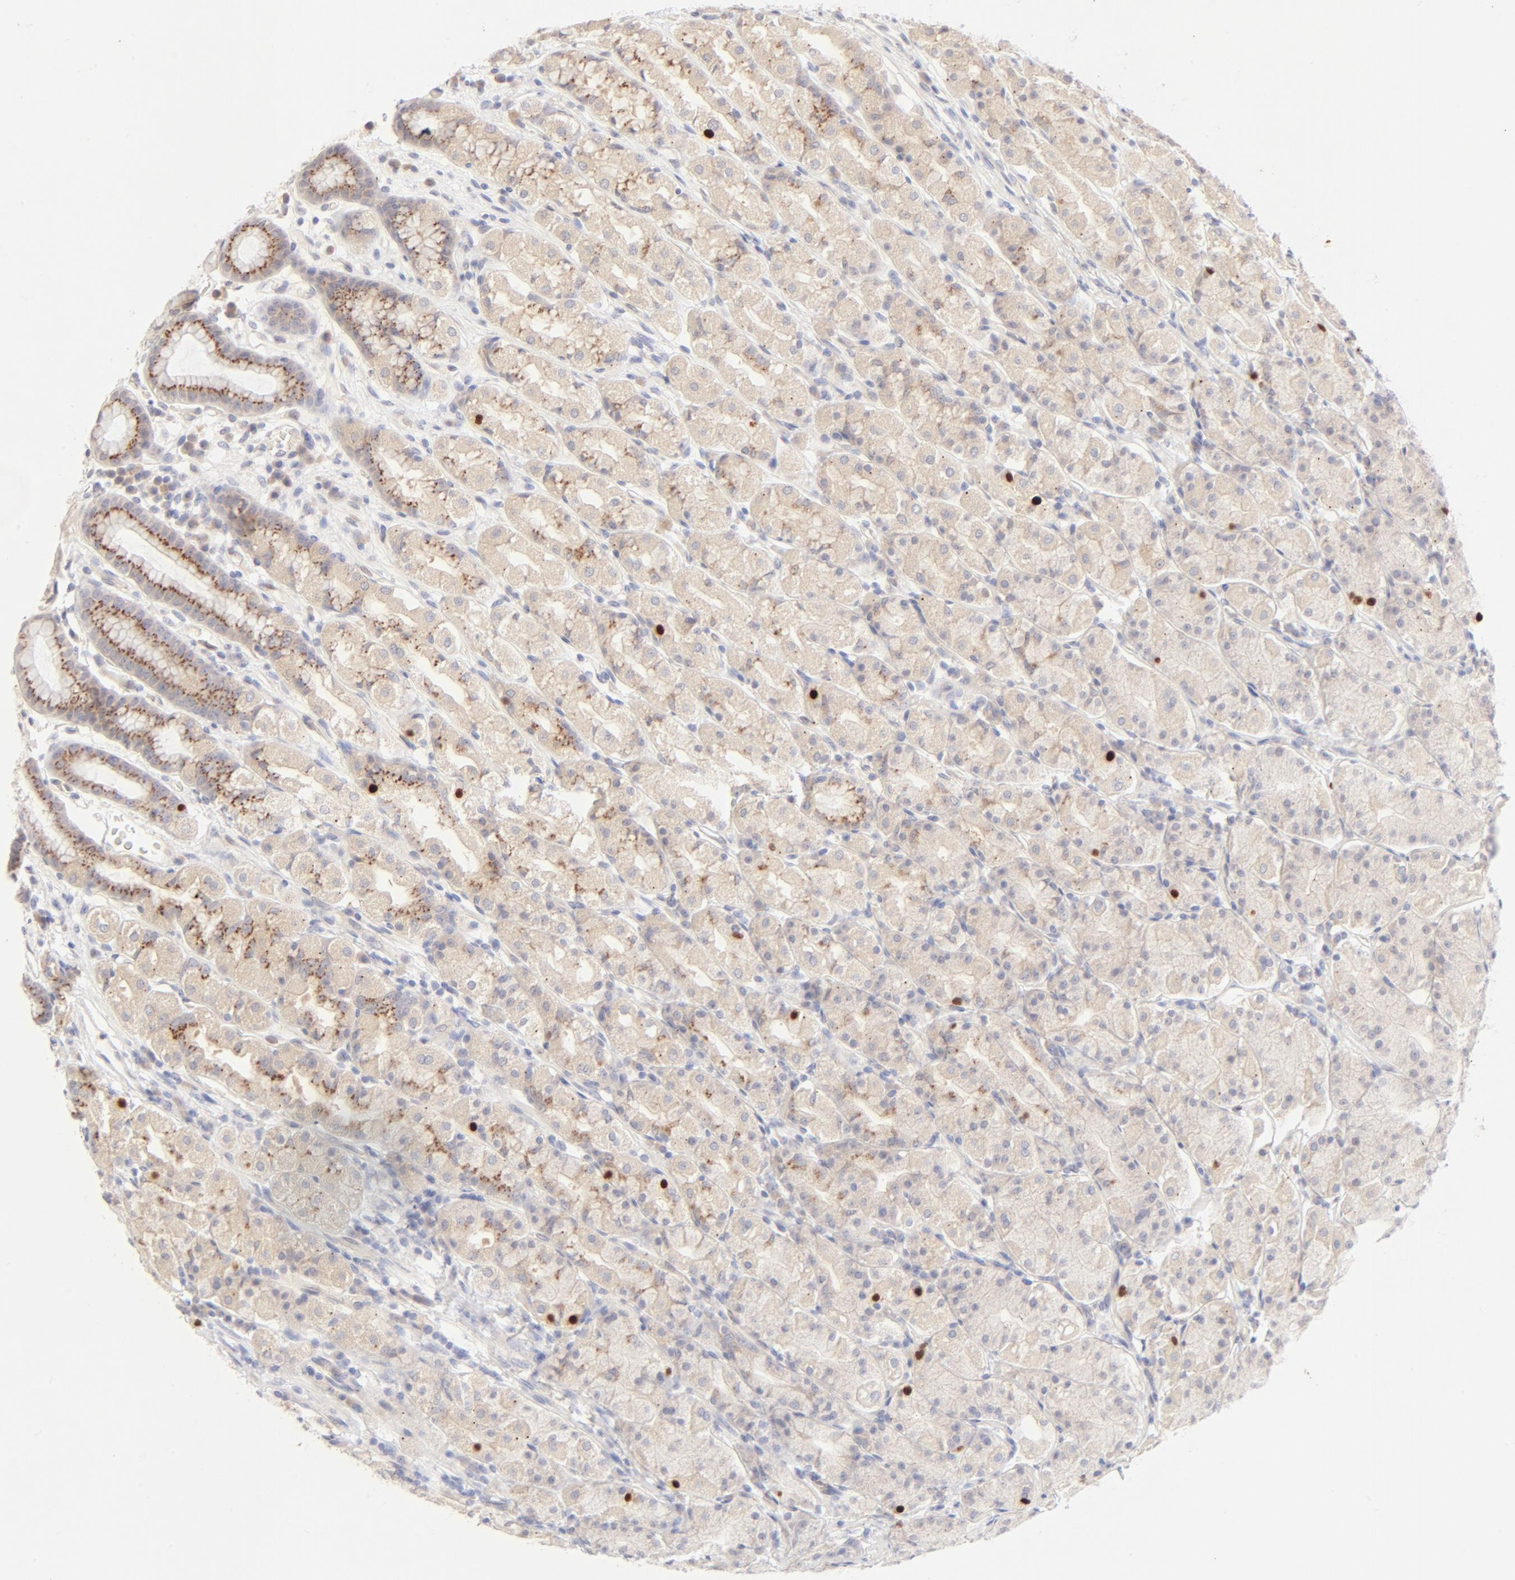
{"staining": {"intensity": "moderate", "quantity": "25%-75%", "location": "cytoplasmic/membranous"}, "tissue": "stomach", "cell_type": "Glandular cells", "image_type": "normal", "snomed": [{"axis": "morphology", "description": "Normal tissue, NOS"}, {"axis": "topography", "description": "Stomach, upper"}], "caption": "Protein analysis of normal stomach demonstrates moderate cytoplasmic/membranous positivity in approximately 25%-75% of glandular cells.", "gene": "NKX2", "patient": {"sex": "male", "age": 68}}